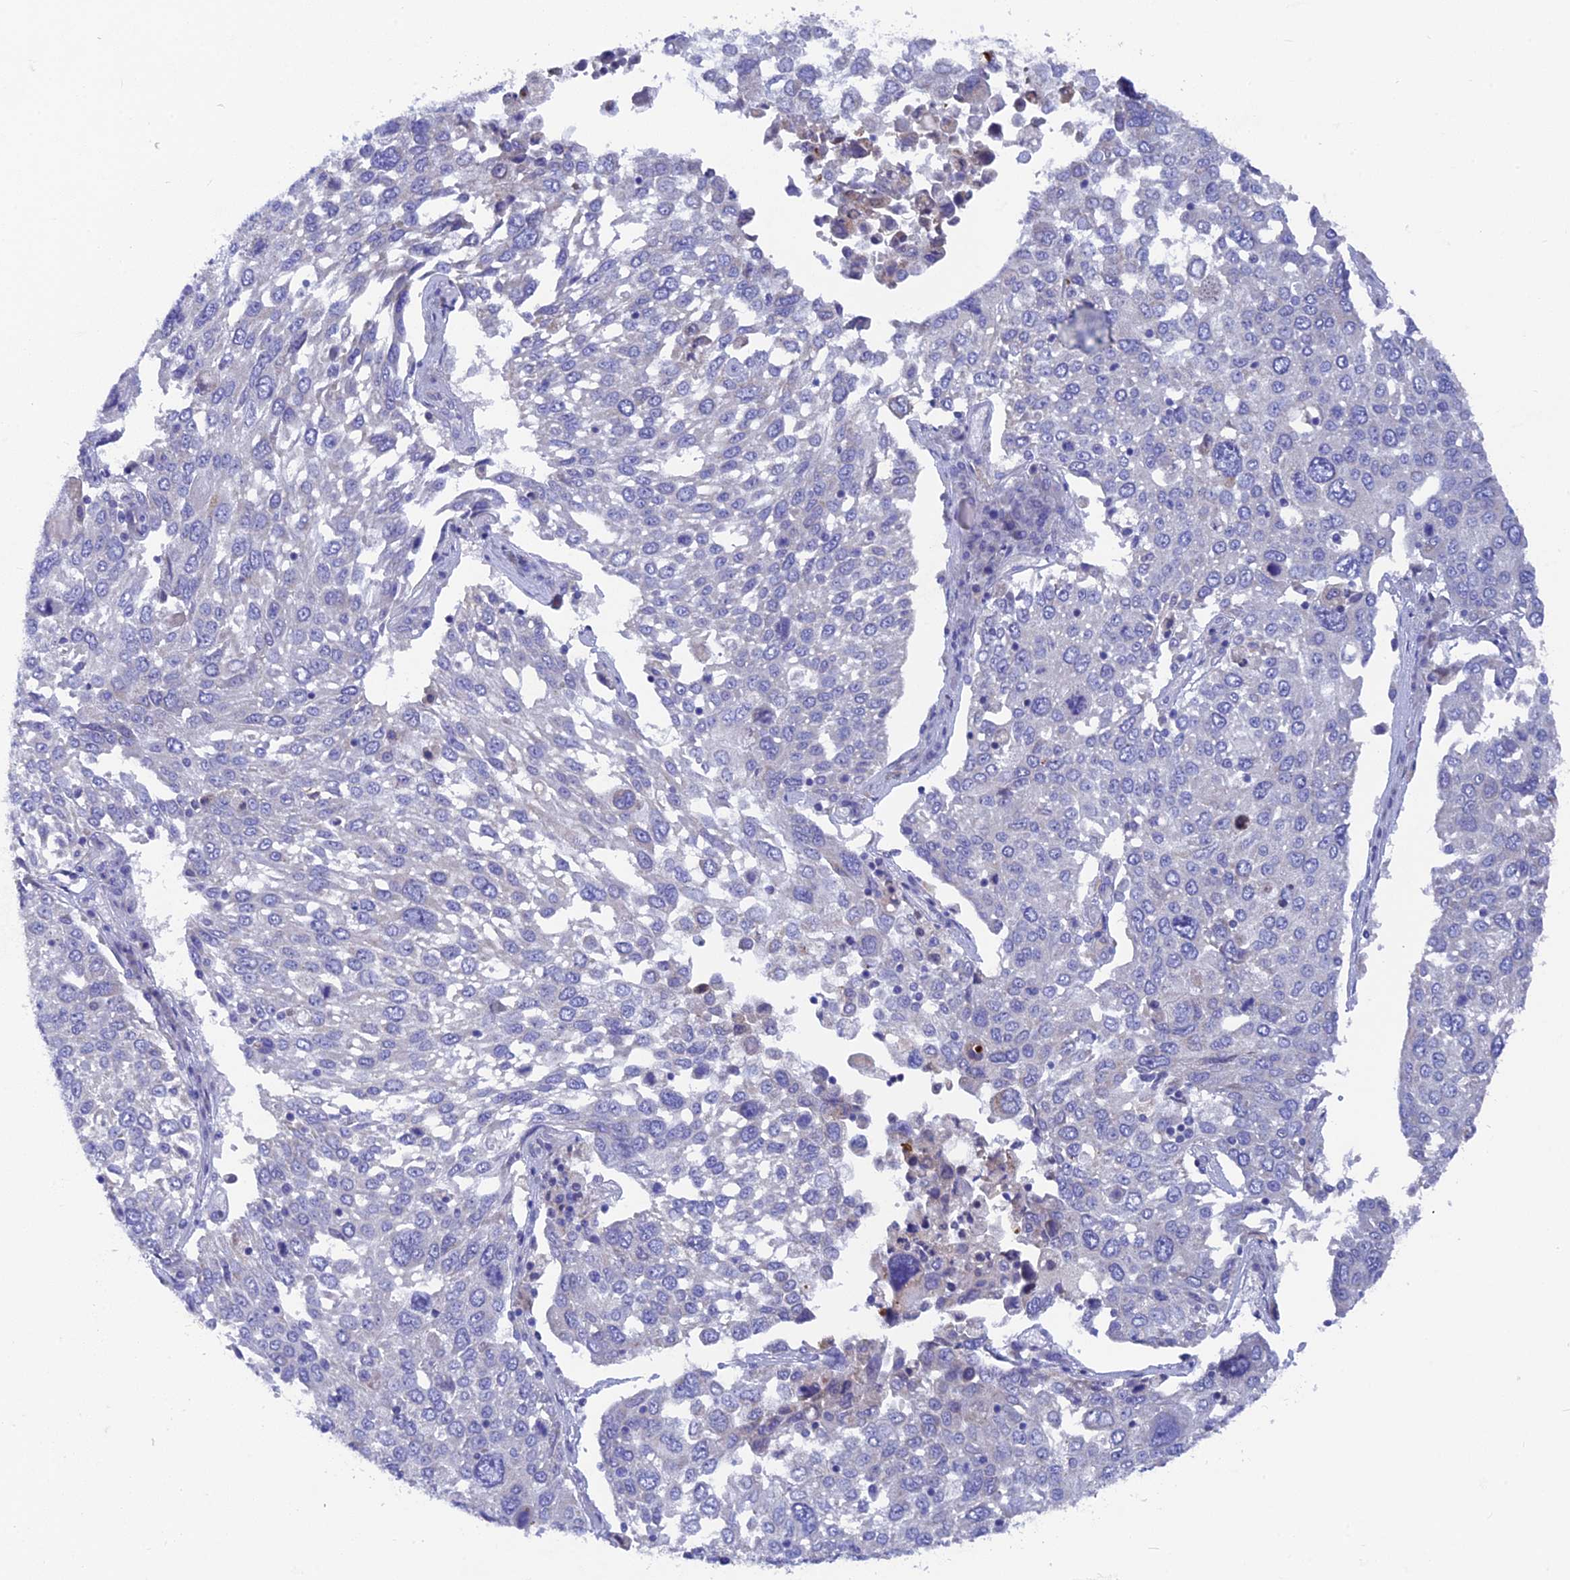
{"staining": {"intensity": "negative", "quantity": "none", "location": "none"}, "tissue": "lung cancer", "cell_type": "Tumor cells", "image_type": "cancer", "snomed": [{"axis": "morphology", "description": "Squamous cell carcinoma, NOS"}, {"axis": "topography", "description": "Lung"}], "caption": "DAB immunohistochemical staining of lung cancer exhibits no significant staining in tumor cells.", "gene": "AK4", "patient": {"sex": "male", "age": 65}}